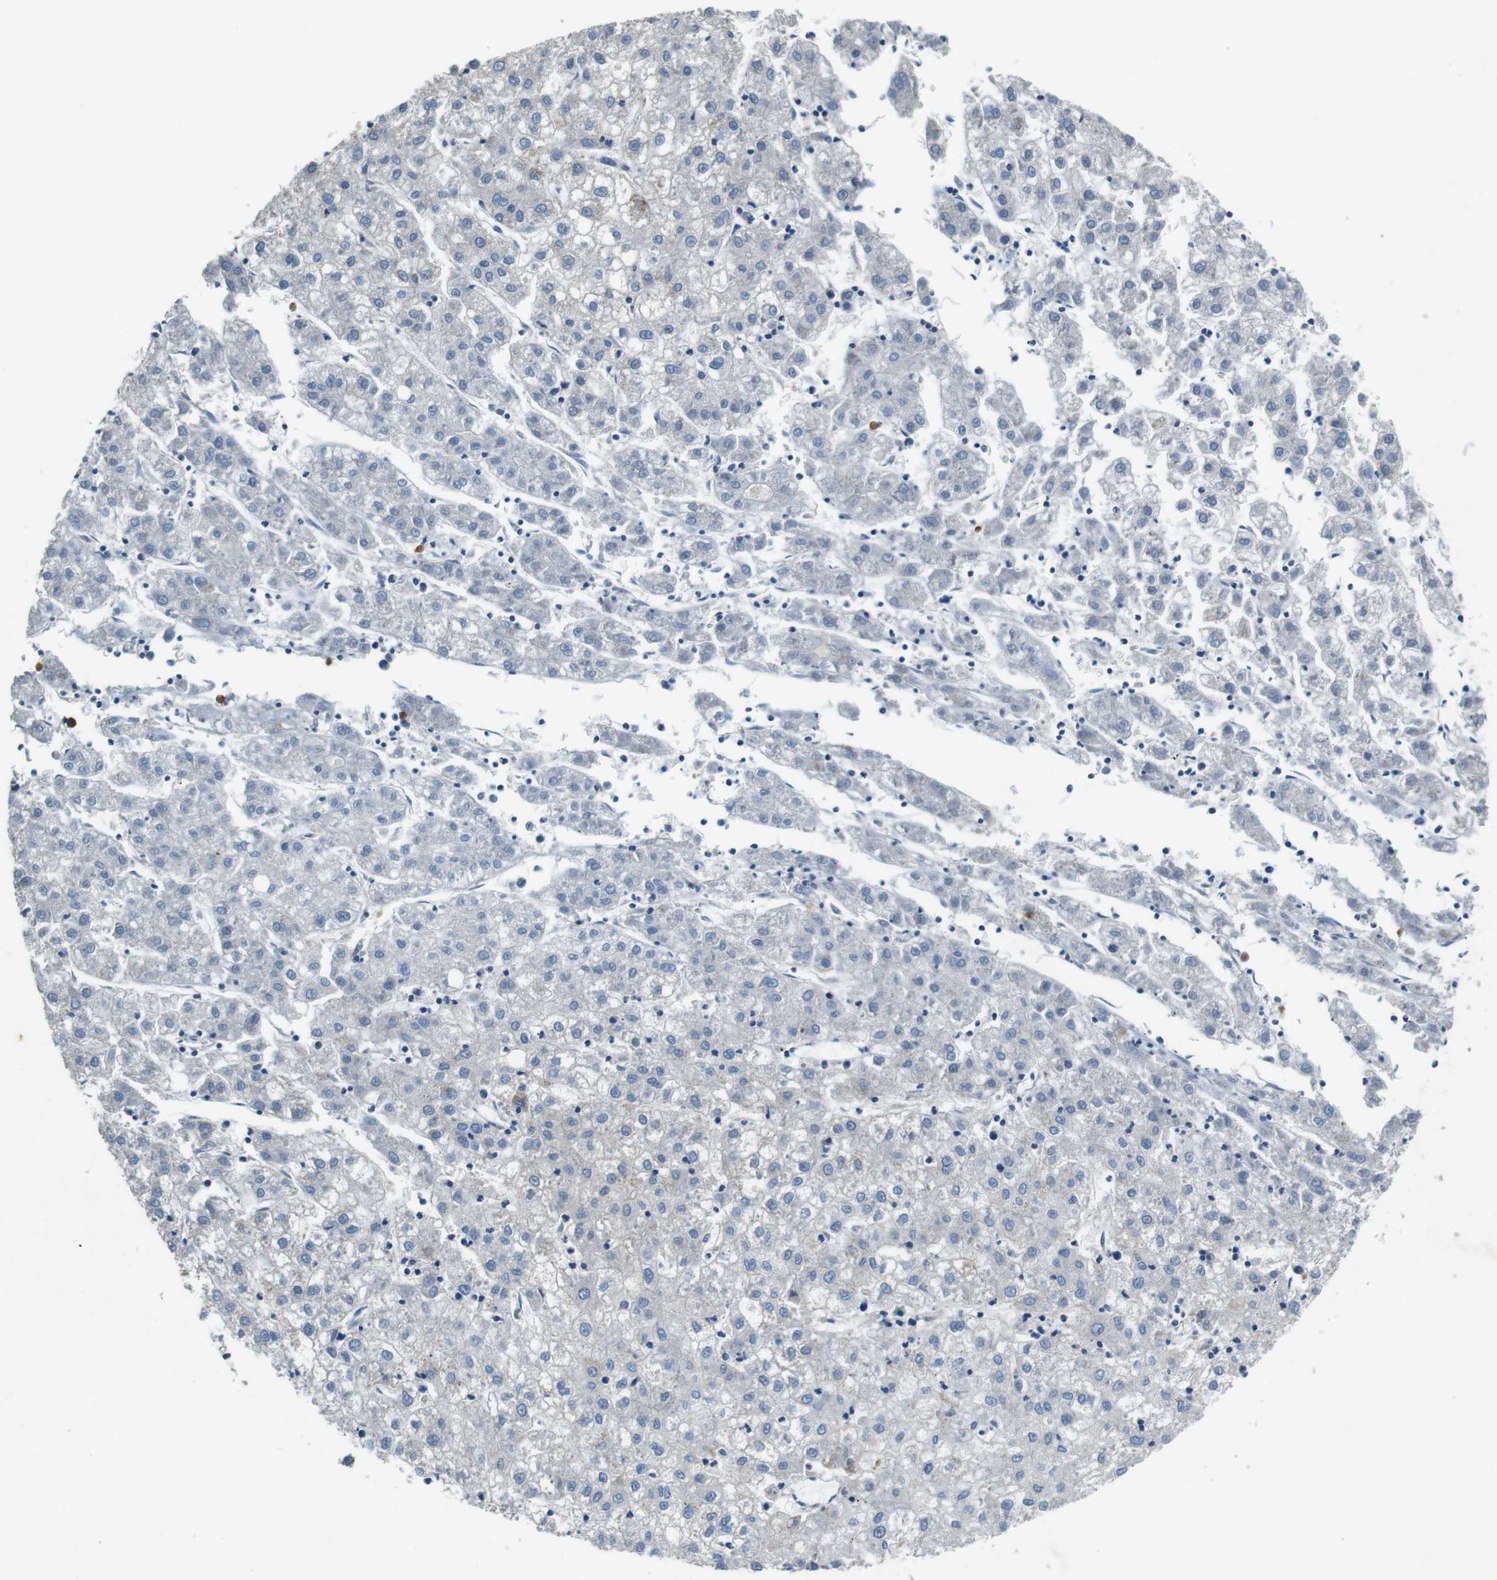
{"staining": {"intensity": "negative", "quantity": "none", "location": "none"}, "tissue": "liver cancer", "cell_type": "Tumor cells", "image_type": "cancer", "snomed": [{"axis": "morphology", "description": "Carcinoma, Hepatocellular, NOS"}, {"axis": "topography", "description": "Liver"}], "caption": "Tumor cells show no significant protein expression in hepatocellular carcinoma (liver). The staining was performed using DAB to visualize the protein expression in brown, while the nuclei were stained in blue with hematoxylin (Magnification: 20x).", "gene": "DENND4C", "patient": {"sex": "male", "age": 72}}